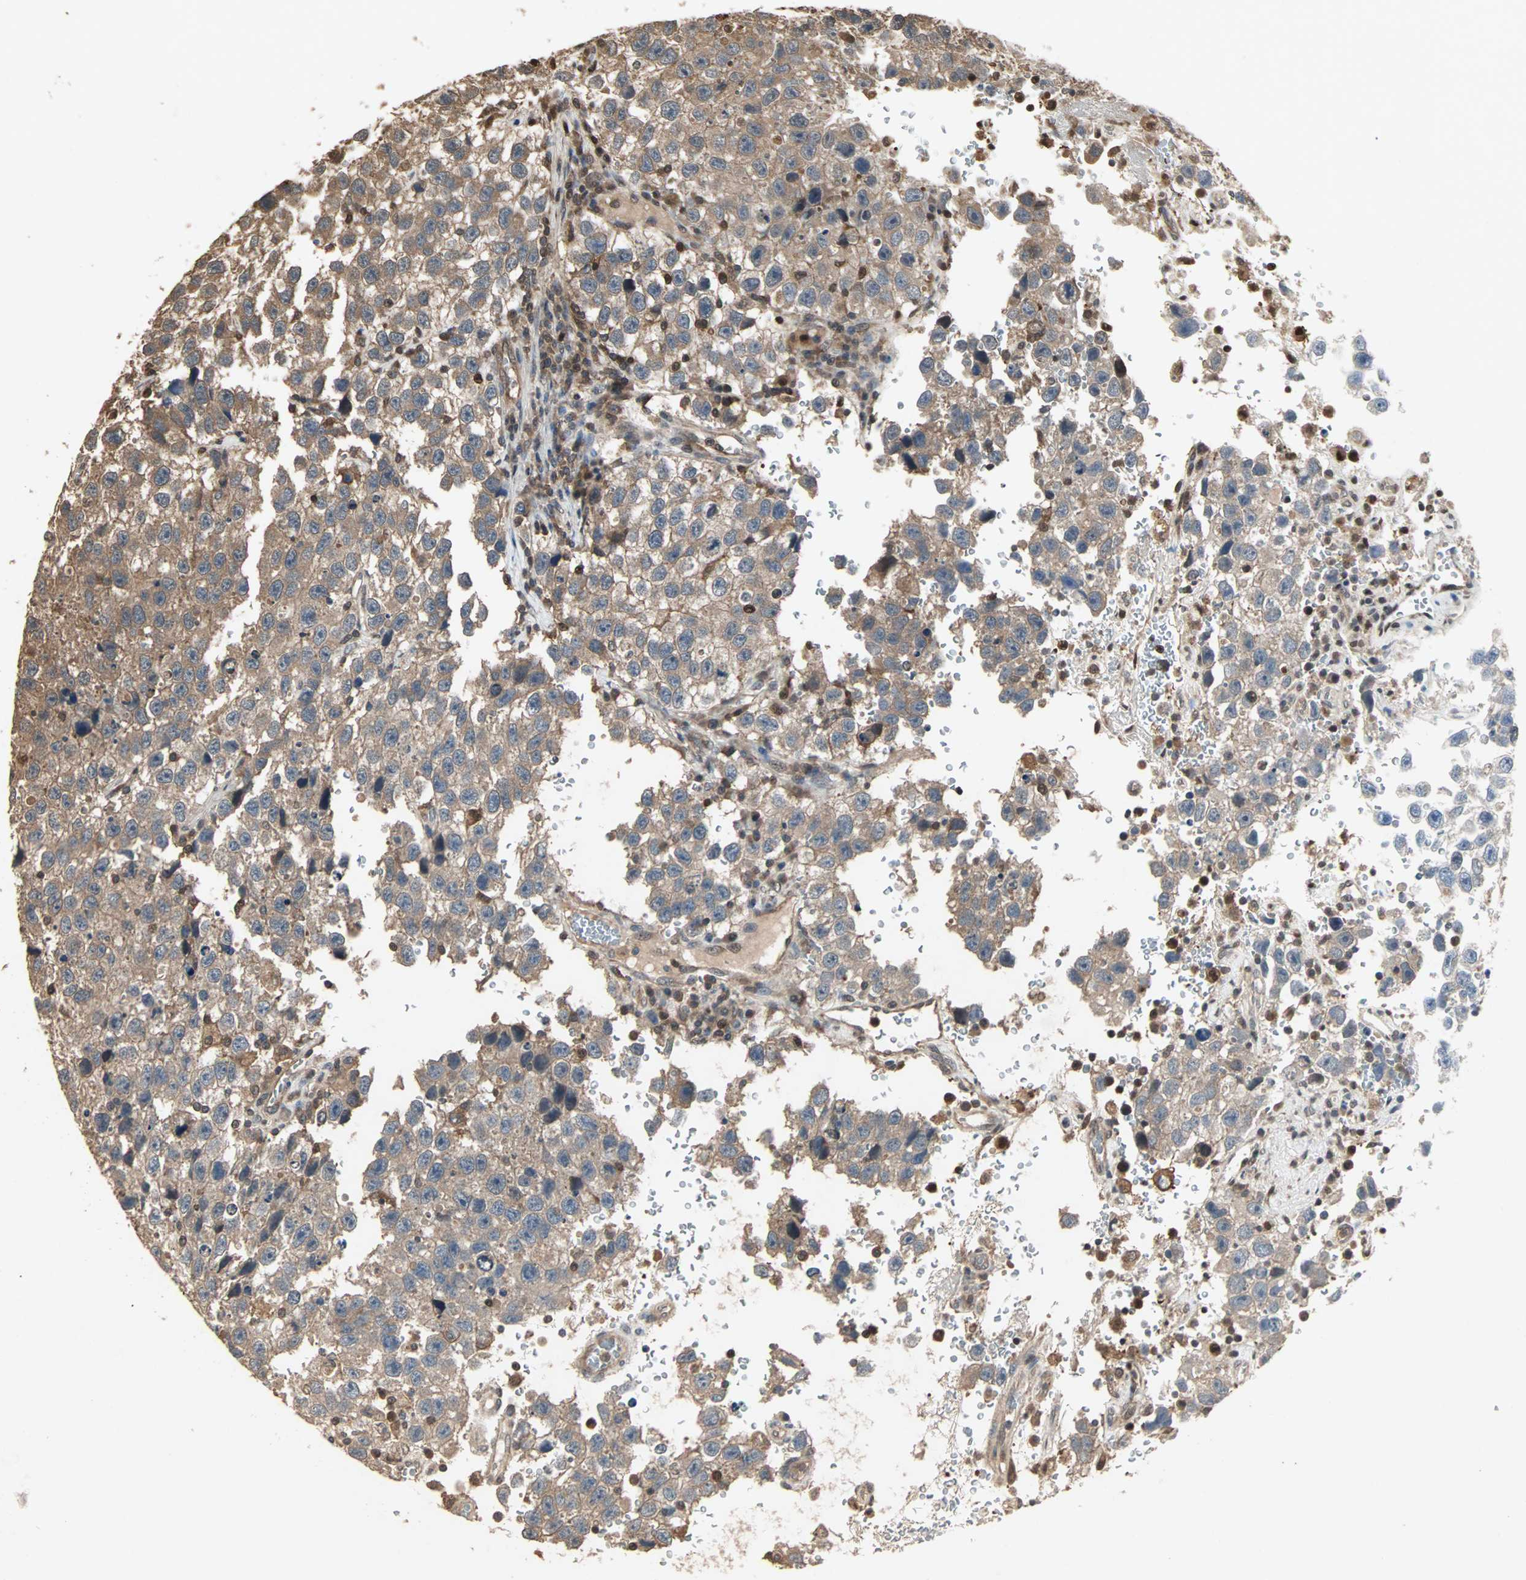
{"staining": {"intensity": "moderate", "quantity": ">75%", "location": "cytoplasmic/membranous"}, "tissue": "testis cancer", "cell_type": "Tumor cells", "image_type": "cancer", "snomed": [{"axis": "morphology", "description": "Seminoma, NOS"}, {"axis": "topography", "description": "Testis"}], "caption": "Human testis cancer (seminoma) stained with a brown dye exhibits moderate cytoplasmic/membranous positive positivity in approximately >75% of tumor cells.", "gene": "DRG2", "patient": {"sex": "male", "age": 33}}